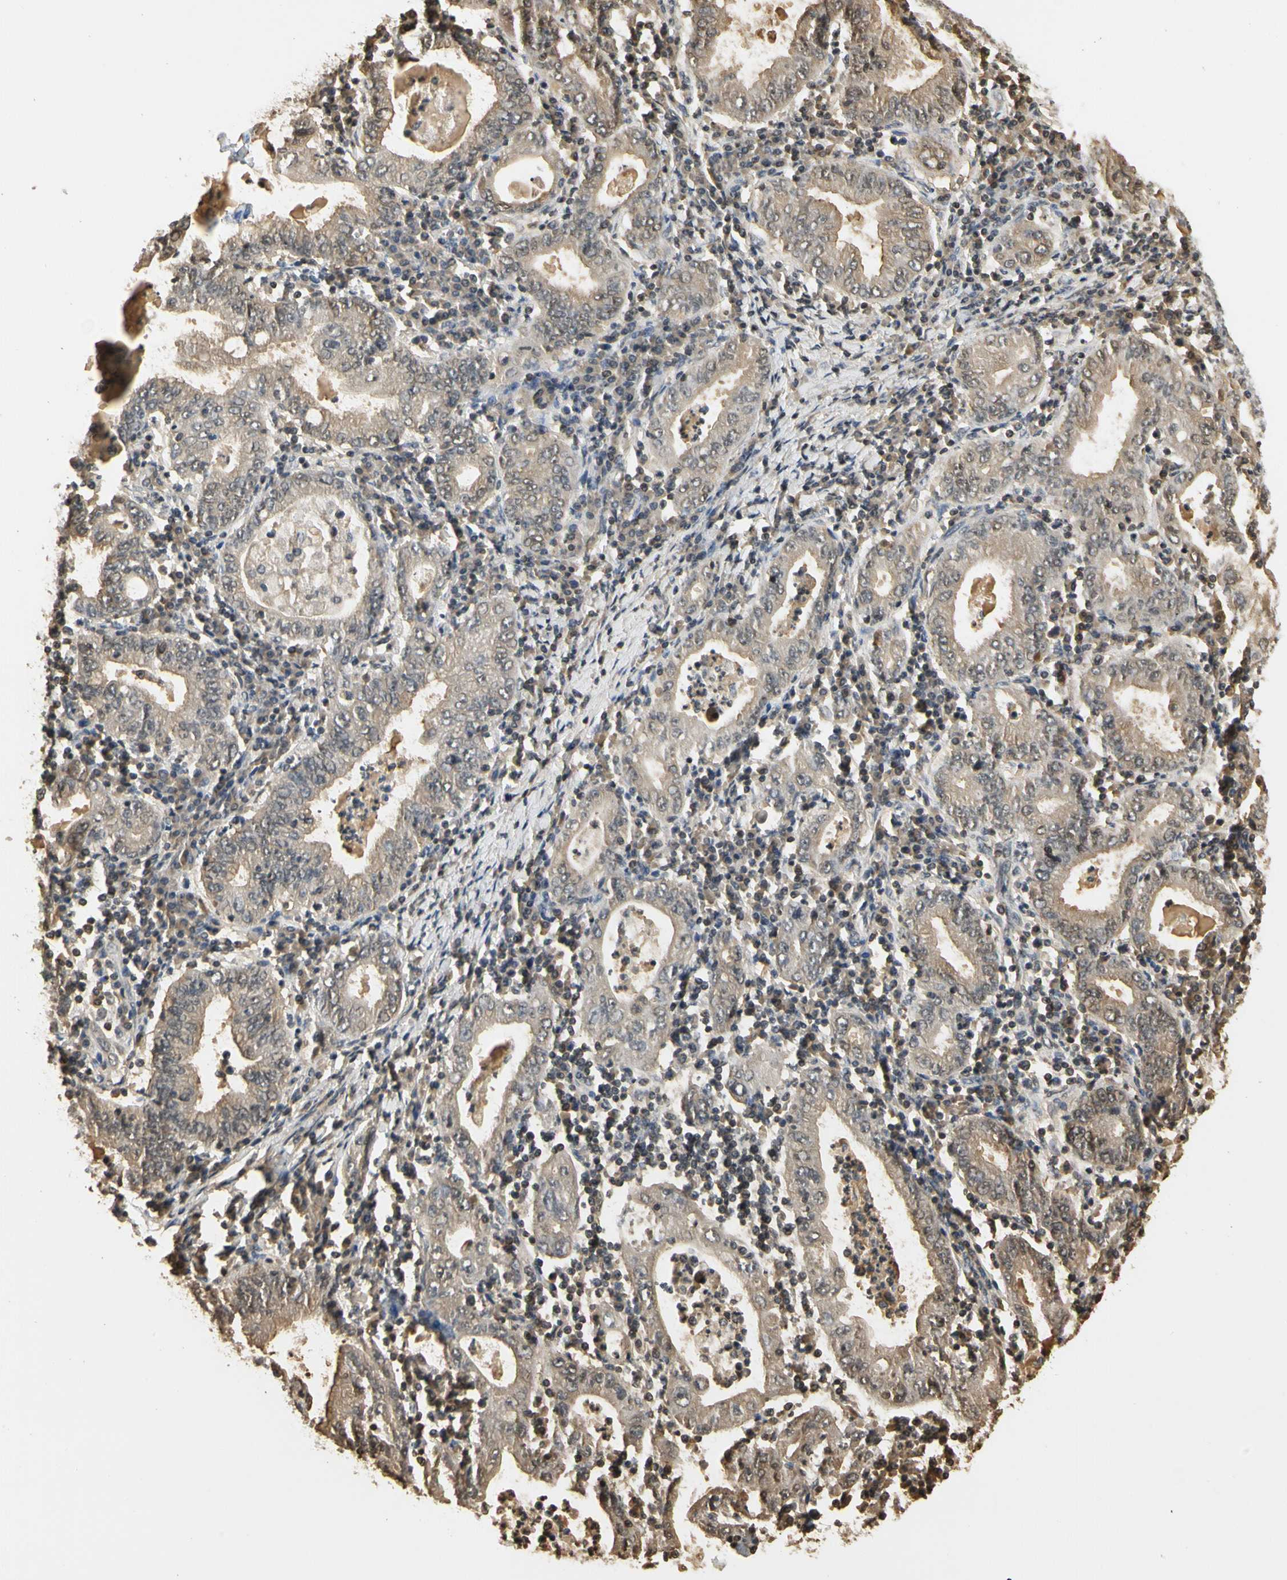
{"staining": {"intensity": "weak", "quantity": ">75%", "location": "cytoplasmic/membranous"}, "tissue": "stomach cancer", "cell_type": "Tumor cells", "image_type": "cancer", "snomed": [{"axis": "morphology", "description": "Normal tissue, NOS"}, {"axis": "morphology", "description": "Adenocarcinoma, NOS"}, {"axis": "topography", "description": "Esophagus"}, {"axis": "topography", "description": "Stomach, upper"}, {"axis": "topography", "description": "Peripheral nerve tissue"}], "caption": "Protein expression by immunohistochemistry (IHC) displays weak cytoplasmic/membranous staining in approximately >75% of tumor cells in stomach cancer.", "gene": "SOD1", "patient": {"sex": "male", "age": 62}}